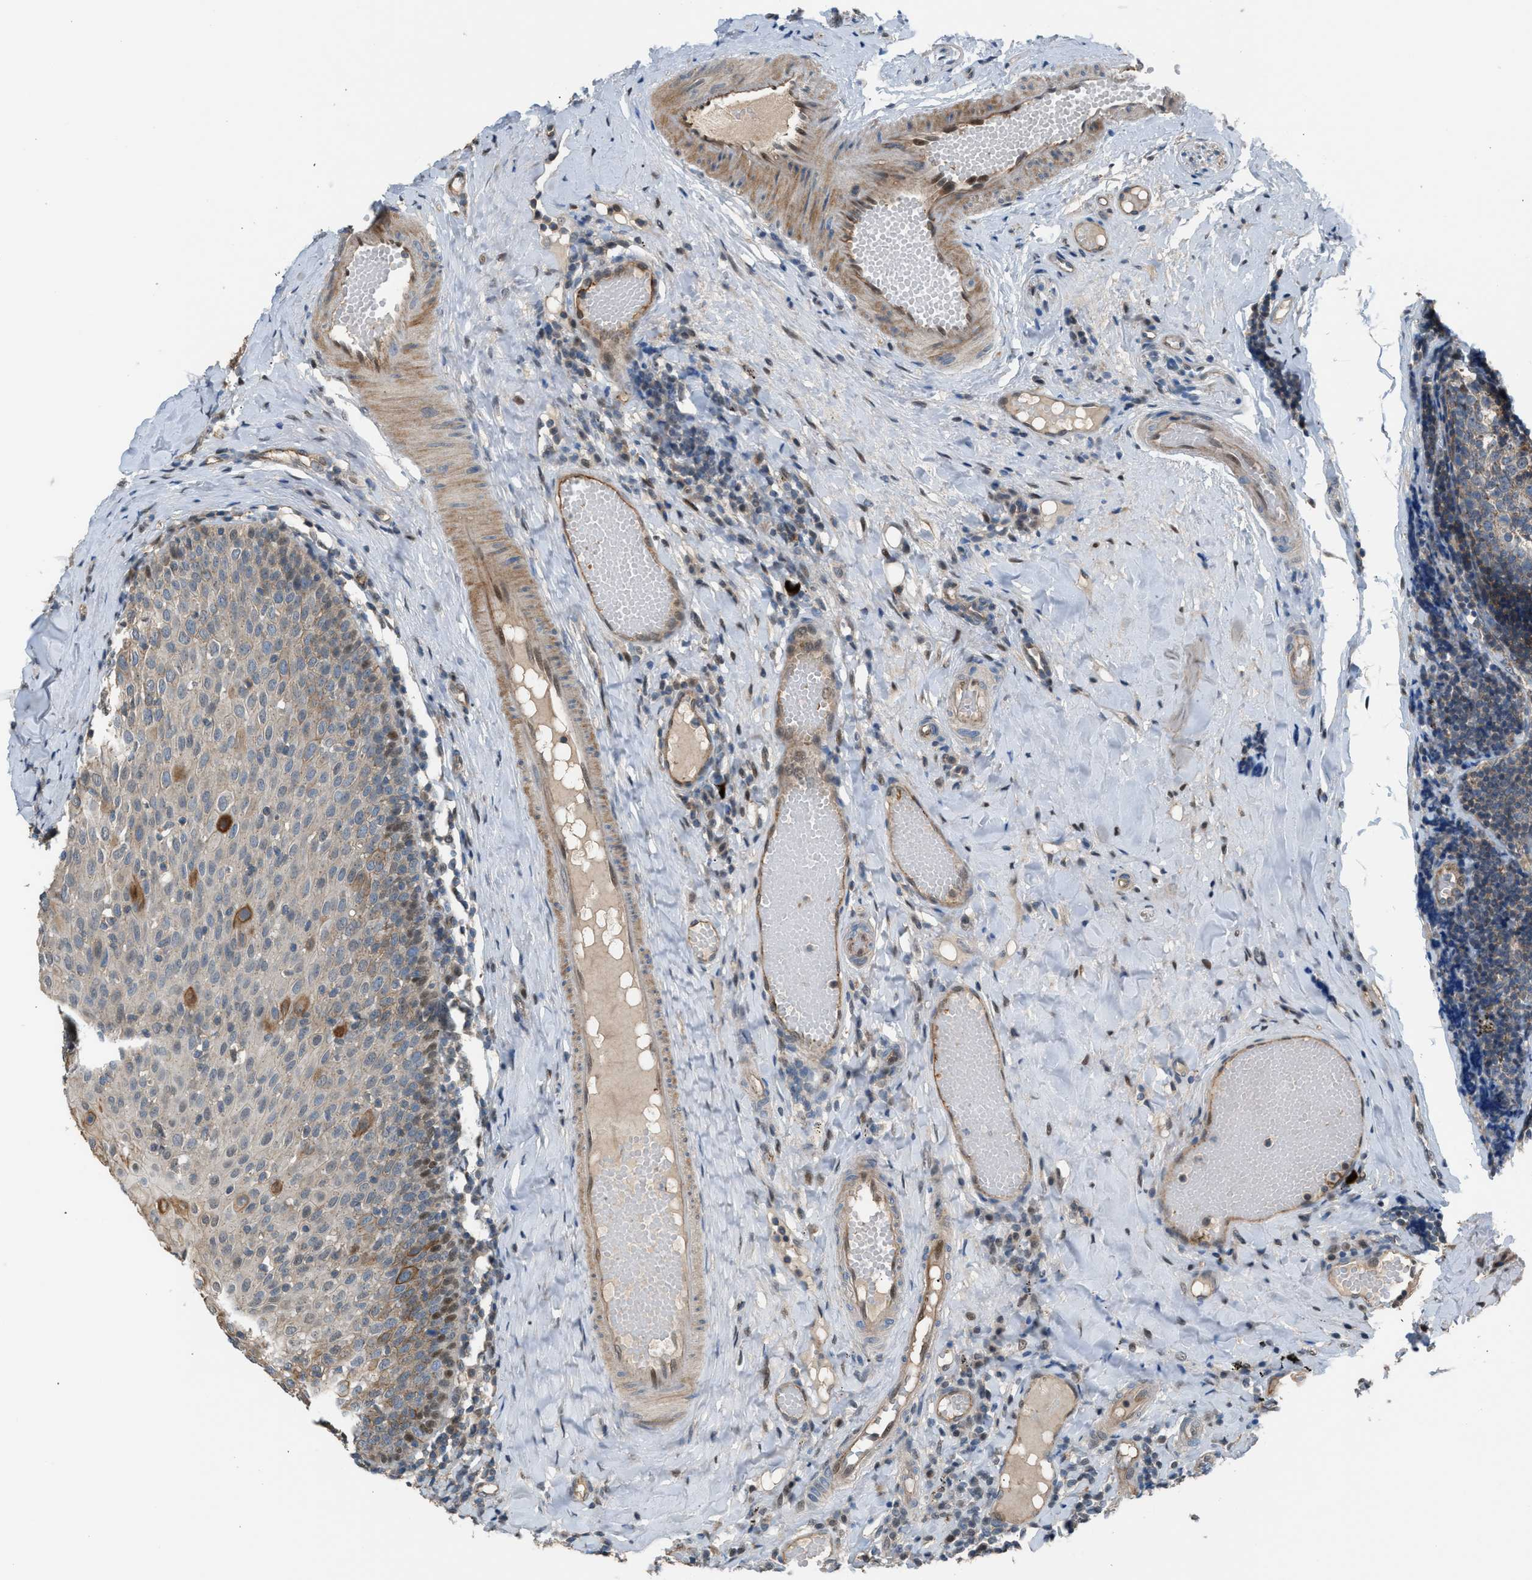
{"staining": {"intensity": "moderate", "quantity": "25%-75%", "location": "cytoplasmic/membranous,nuclear"}, "tissue": "tonsil", "cell_type": "Germinal center cells", "image_type": "normal", "snomed": [{"axis": "morphology", "description": "Normal tissue, NOS"}, {"axis": "topography", "description": "Tonsil"}], "caption": "Tonsil stained with a brown dye reveals moderate cytoplasmic/membranous,nuclear positive positivity in about 25%-75% of germinal center cells.", "gene": "CRTC1", "patient": {"sex": "female", "age": 19}}